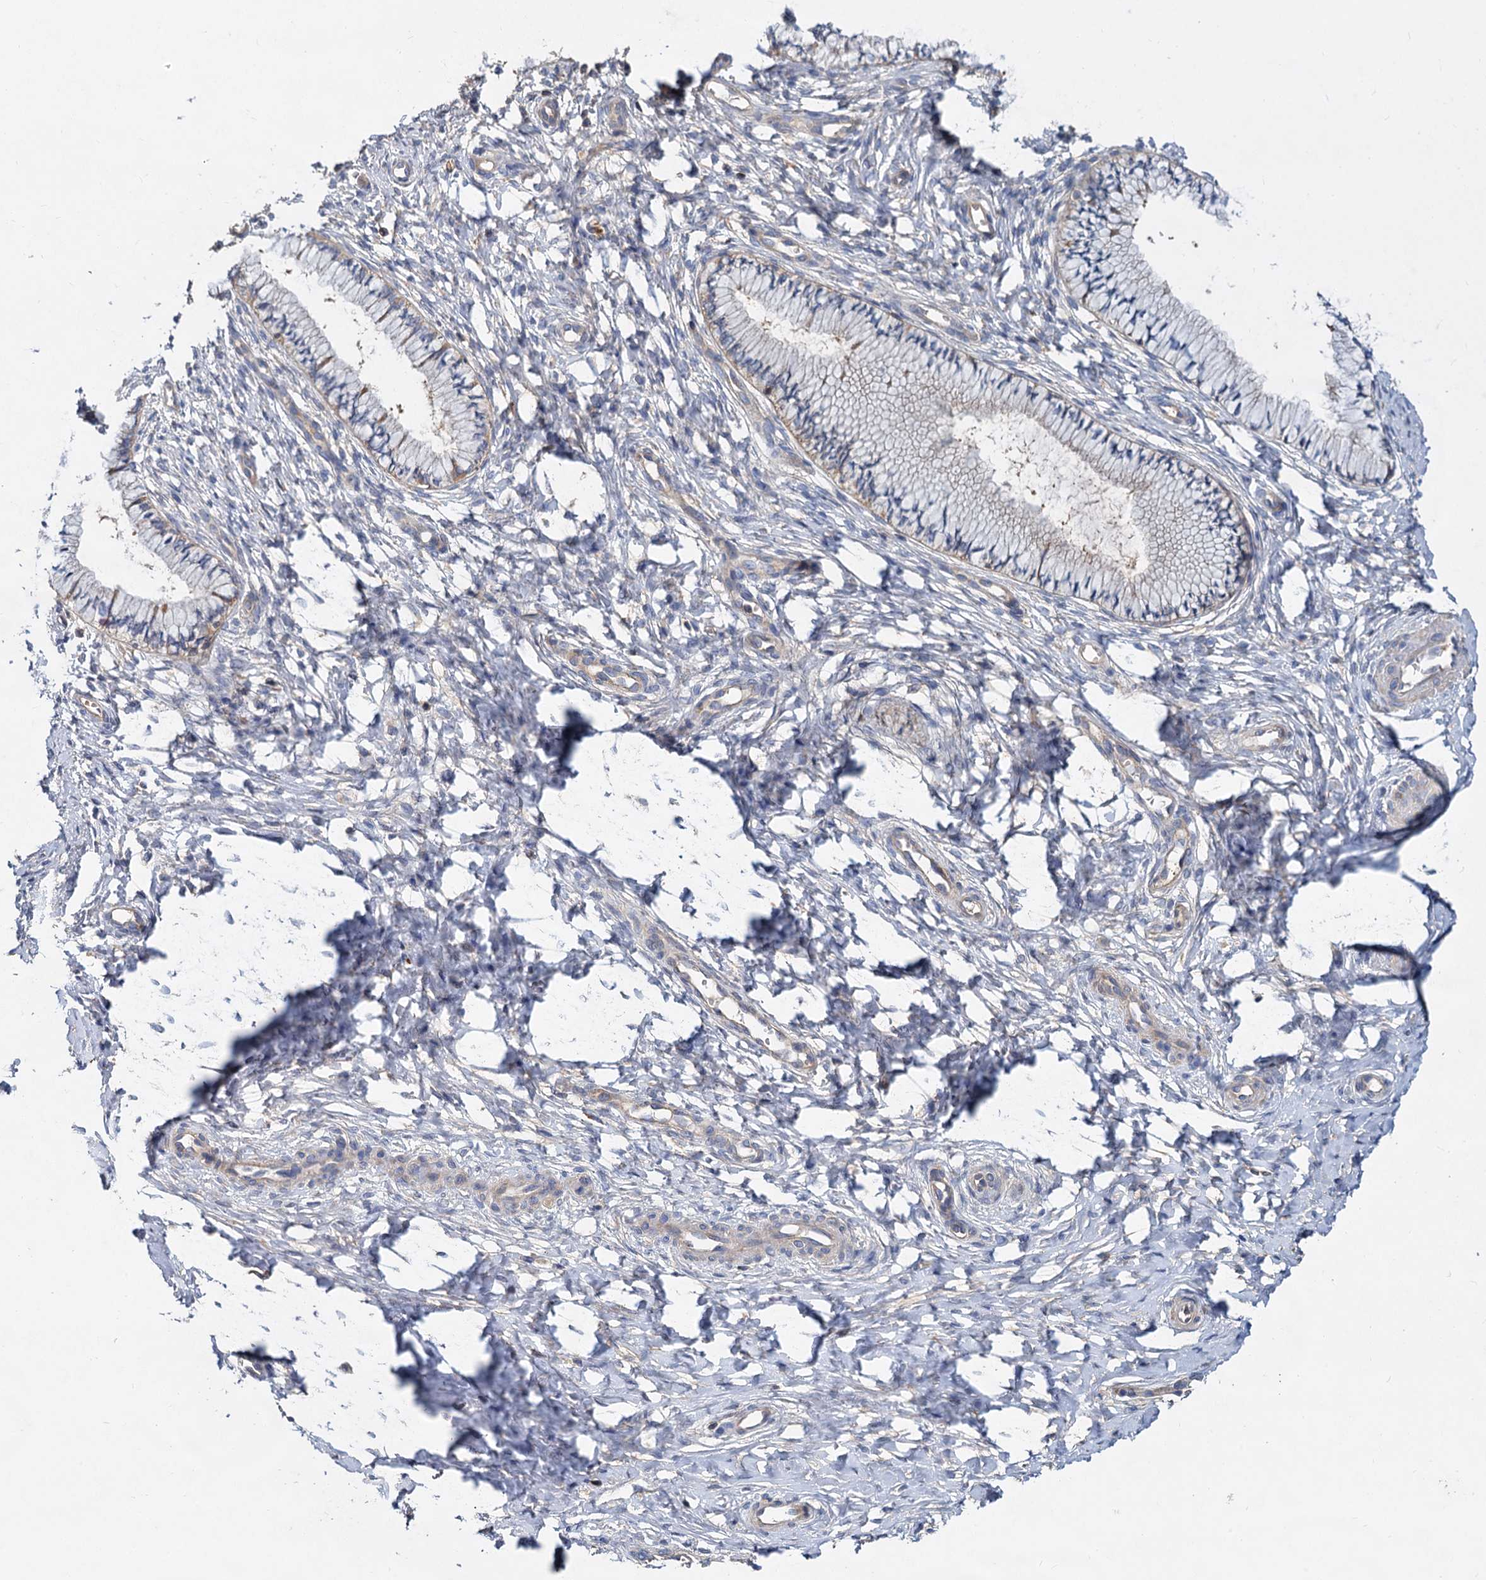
{"staining": {"intensity": "weak", "quantity": "<25%", "location": "cytoplasmic/membranous"}, "tissue": "cervix", "cell_type": "Glandular cells", "image_type": "normal", "snomed": [{"axis": "morphology", "description": "Normal tissue, NOS"}, {"axis": "topography", "description": "Cervix"}], "caption": "Glandular cells show no significant staining in unremarkable cervix. (DAB immunohistochemistry visualized using brightfield microscopy, high magnification).", "gene": "ALKBH7", "patient": {"sex": "female", "age": 36}}